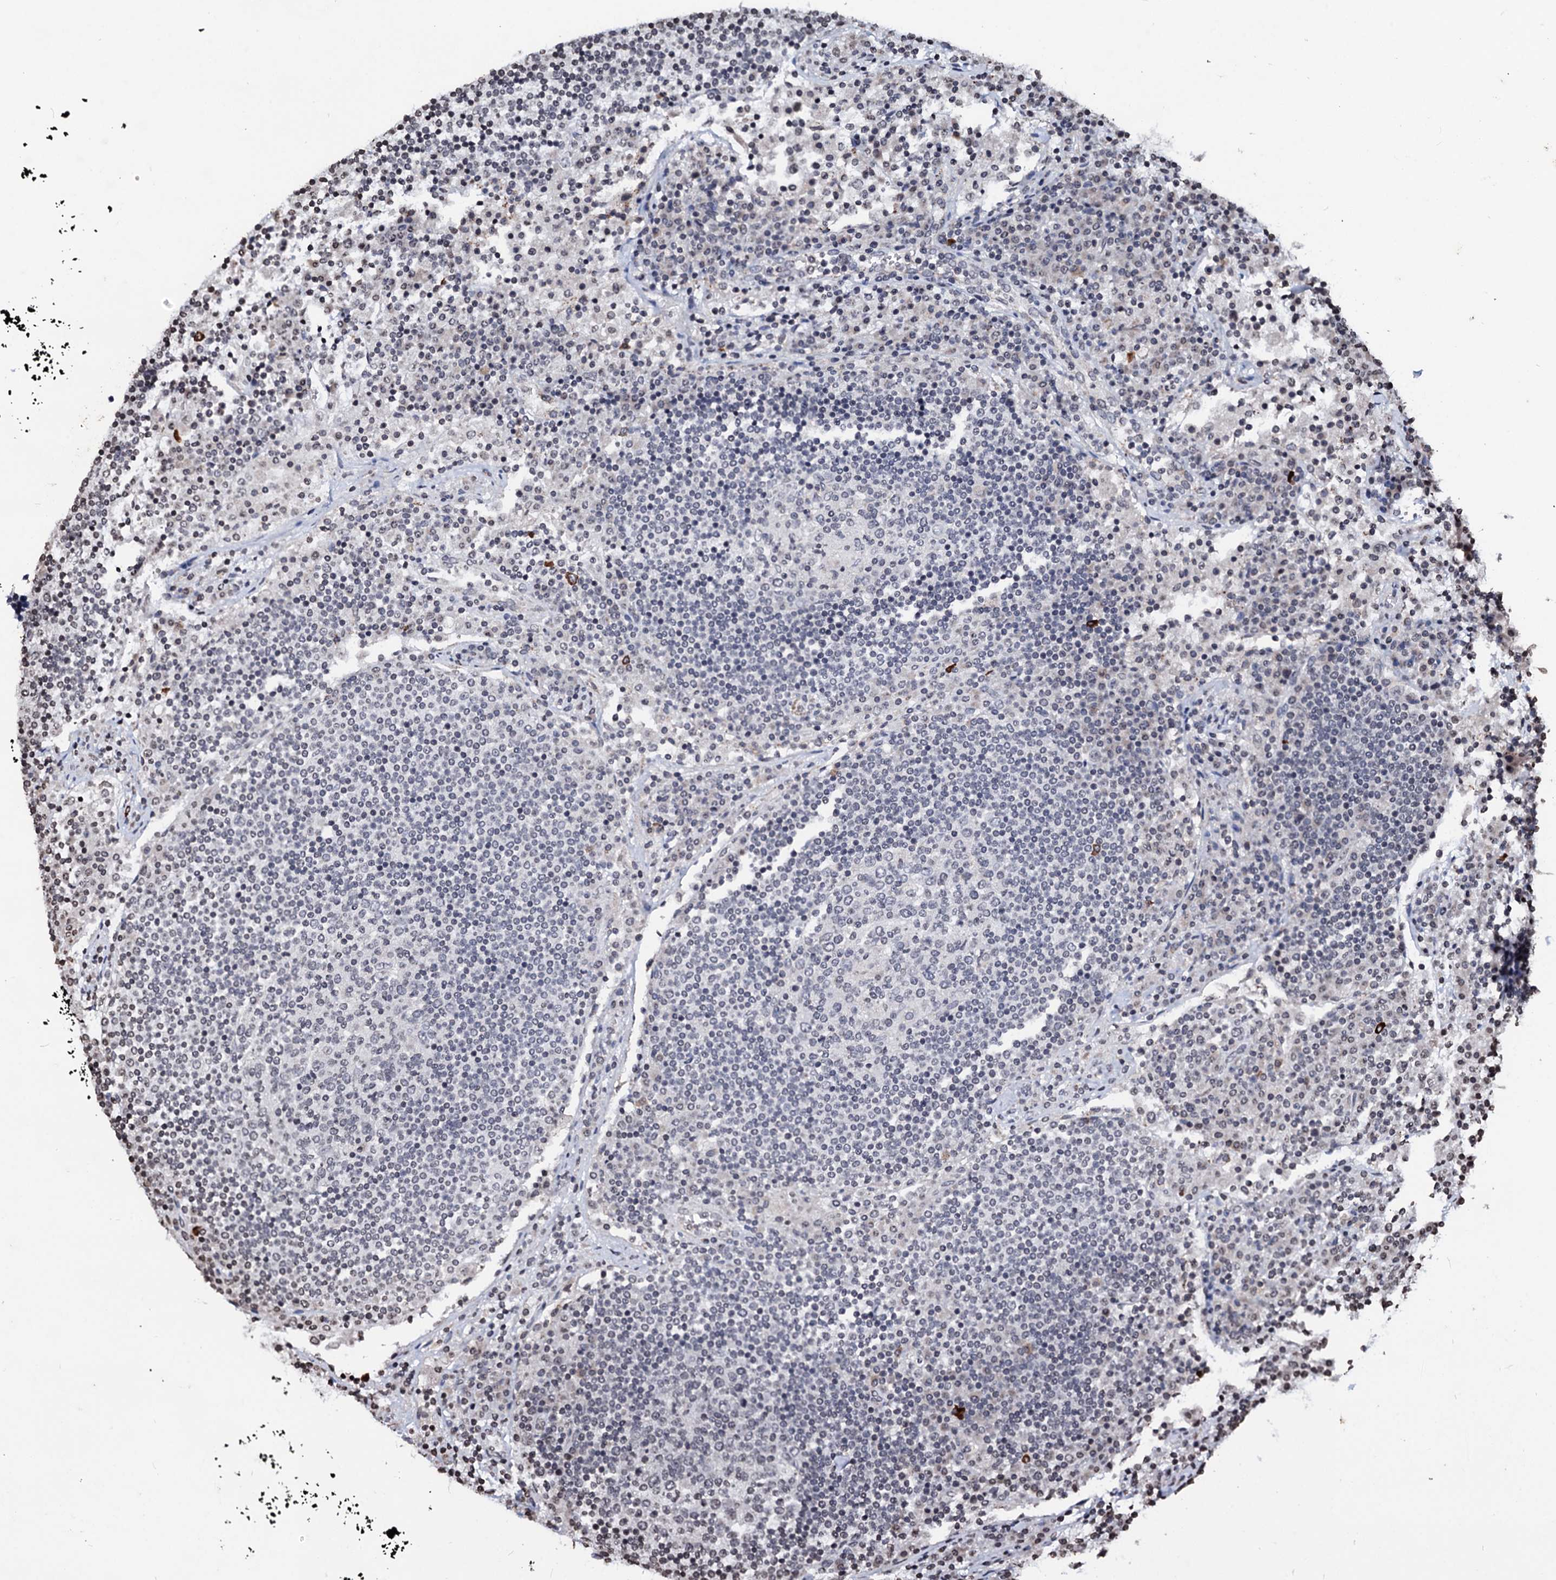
{"staining": {"intensity": "negative", "quantity": "none", "location": "none"}, "tissue": "lymph node", "cell_type": "Germinal center cells", "image_type": "normal", "snomed": [{"axis": "morphology", "description": "Normal tissue, NOS"}, {"axis": "topography", "description": "Lymph node"}], "caption": "Unremarkable lymph node was stained to show a protein in brown. There is no significant expression in germinal center cells. (DAB immunohistochemistry visualized using brightfield microscopy, high magnification).", "gene": "LSM11", "patient": {"sex": "female", "age": 53}}